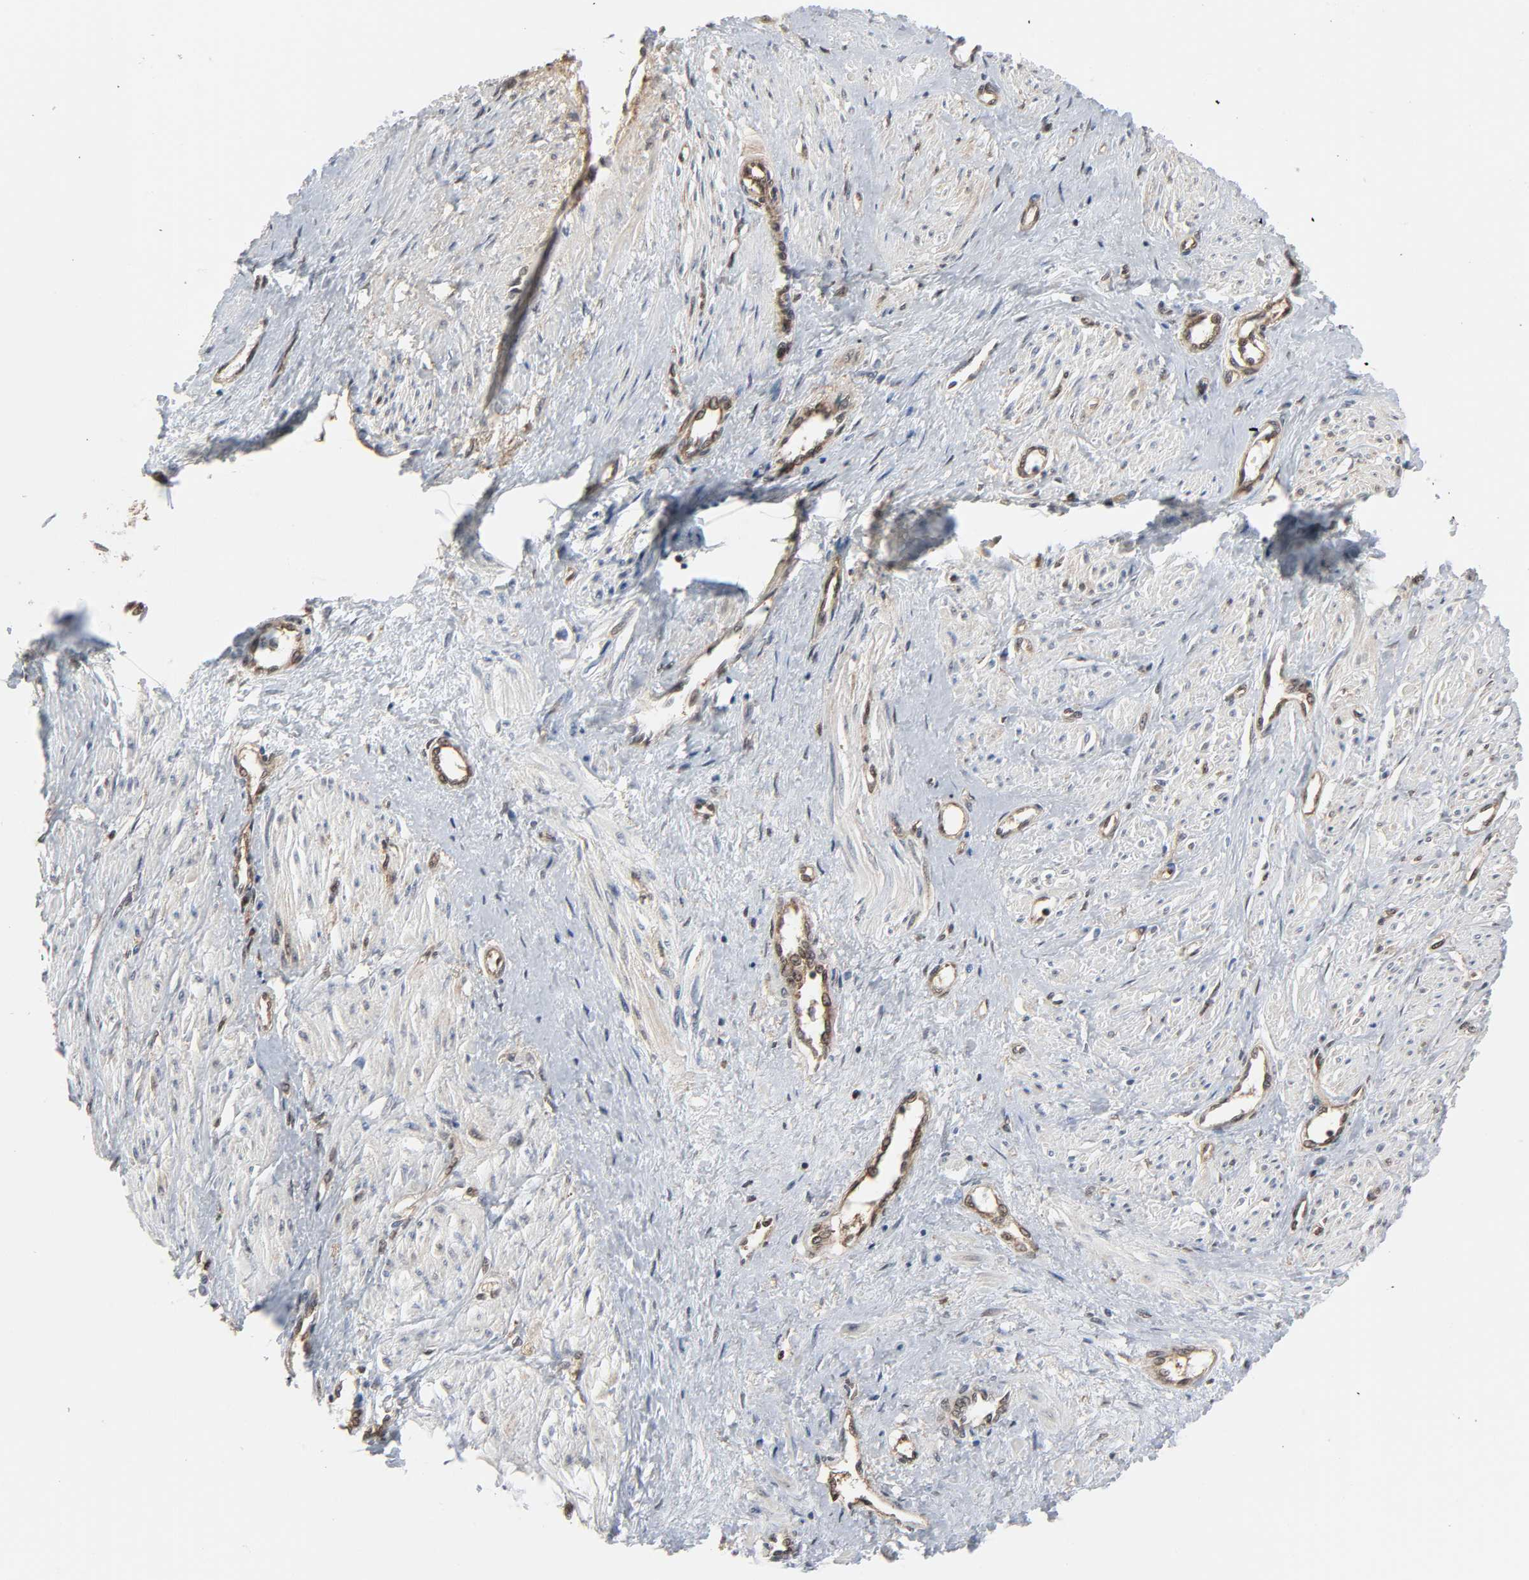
{"staining": {"intensity": "weak", "quantity": ">75%", "location": "cytoplasmic/membranous"}, "tissue": "smooth muscle", "cell_type": "Smooth muscle cells", "image_type": "normal", "snomed": [{"axis": "morphology", "description": "Normal tissue, NOS"}, {"axis": "topography", "description": "Smooth muscle"}, {"axis": "topography", "description": "Uterus"}], "caption": "Protein staining of normal smooth muscle demonstrates weak cytoplasmic/membranous positivity in about >75% of smooth muscle cells. The protein is stained brown, and the nuclei are stained in blue (DAB IHC with brightfield microscopy, high magnification).", "gene": "GSK3A", "patient": {"sex": "female", "age": 39}}